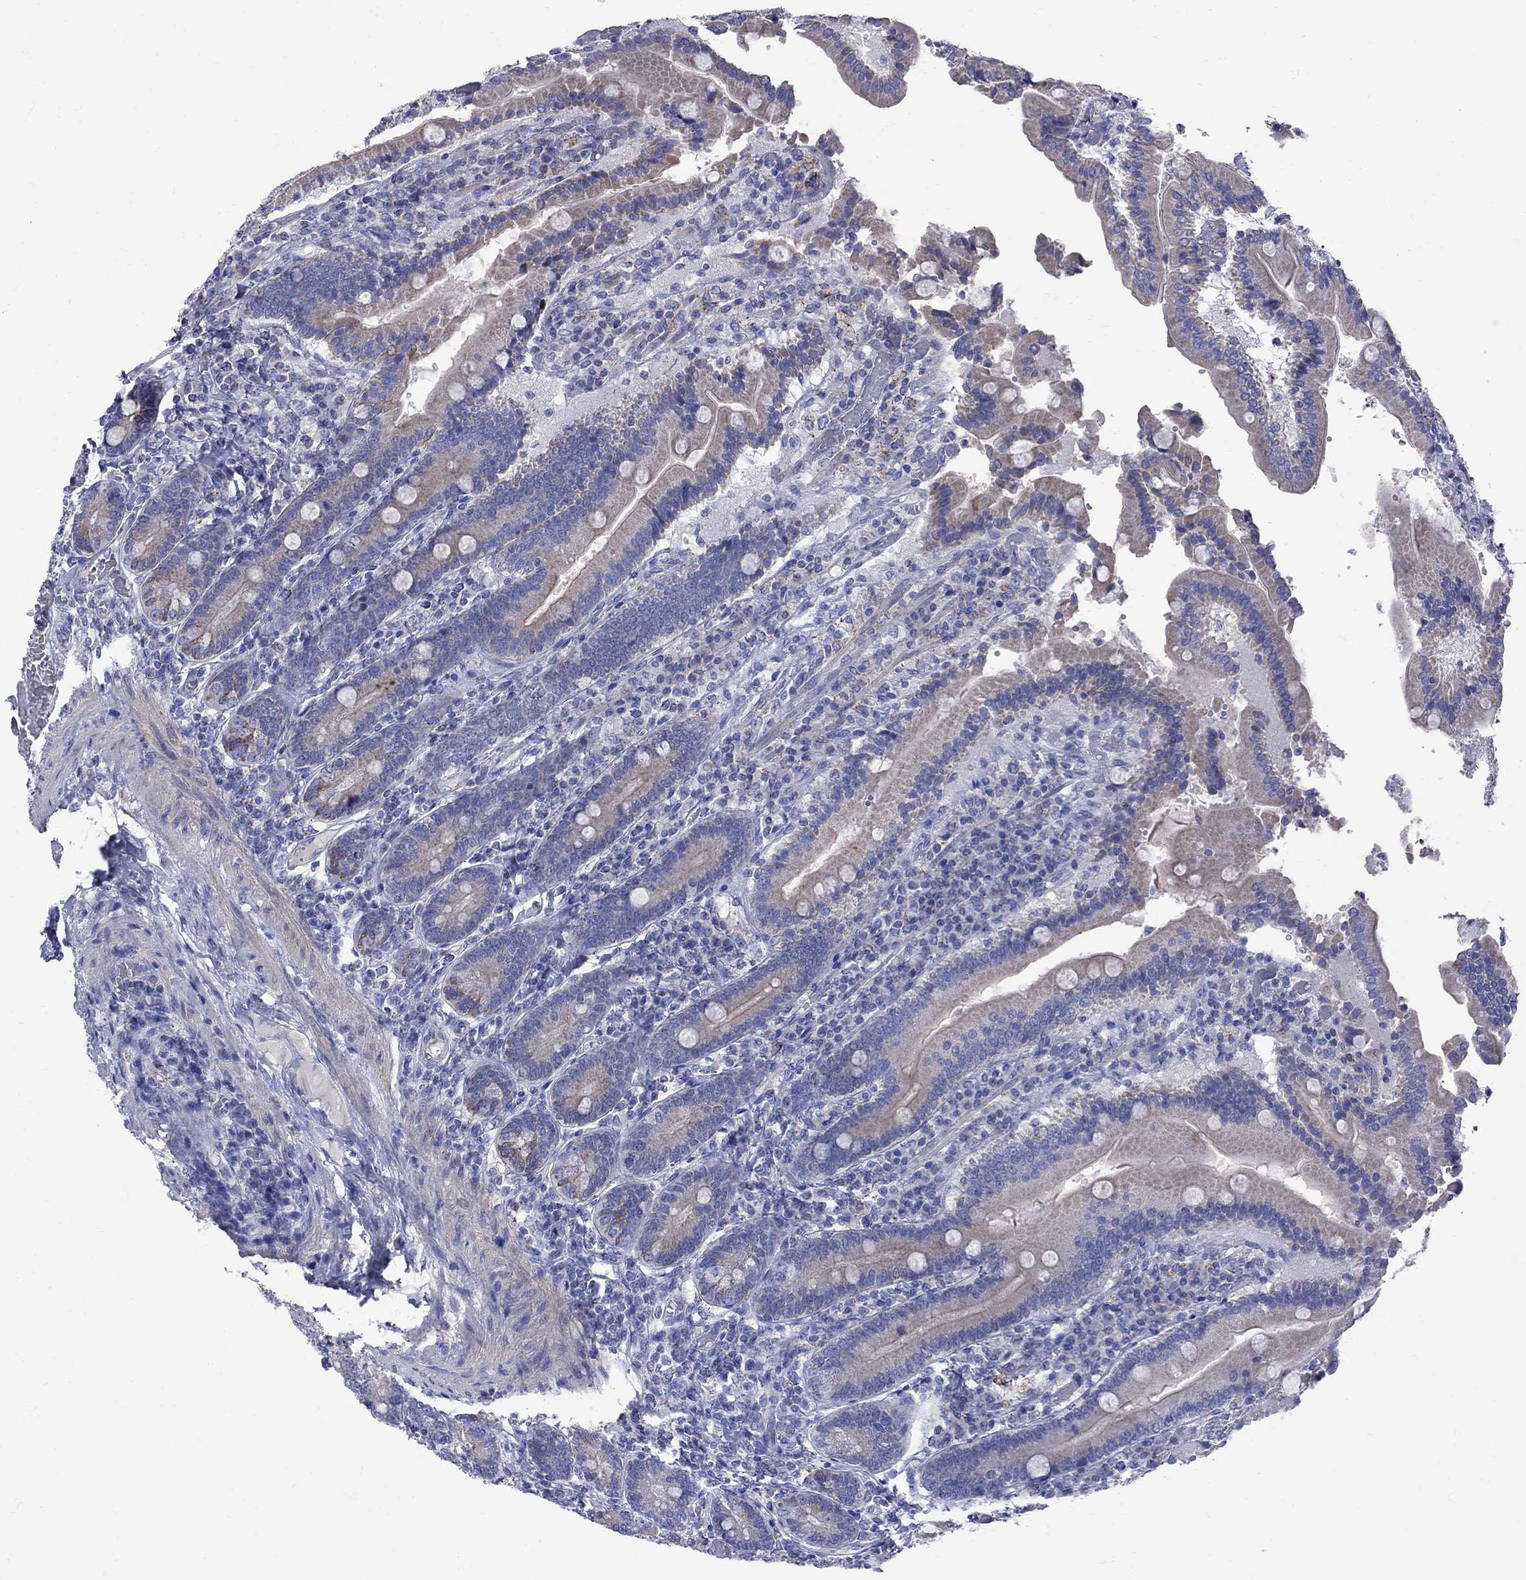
{"staining": {"intensity": "moderate", "quantity": "<25%", "location": "cytoplasmic/membranous"}, "tissue": "duodenum", "cell_type": "Glandular cells", "image_type": "normal", "snomed": [{"axis": "morphology", "description": "Normal tissue, NOS"}, {"axis": "topography", "description": "Duodenum"}], "caption": "Approximately <25% of glandular cells in benign human duodenum exhibit moderate cytoplasmic/membranous protein expression as visualized by brown immunohistochemical staining.", "gene": "SESTD1", "patient": {"sex": "female", "age": 62}}